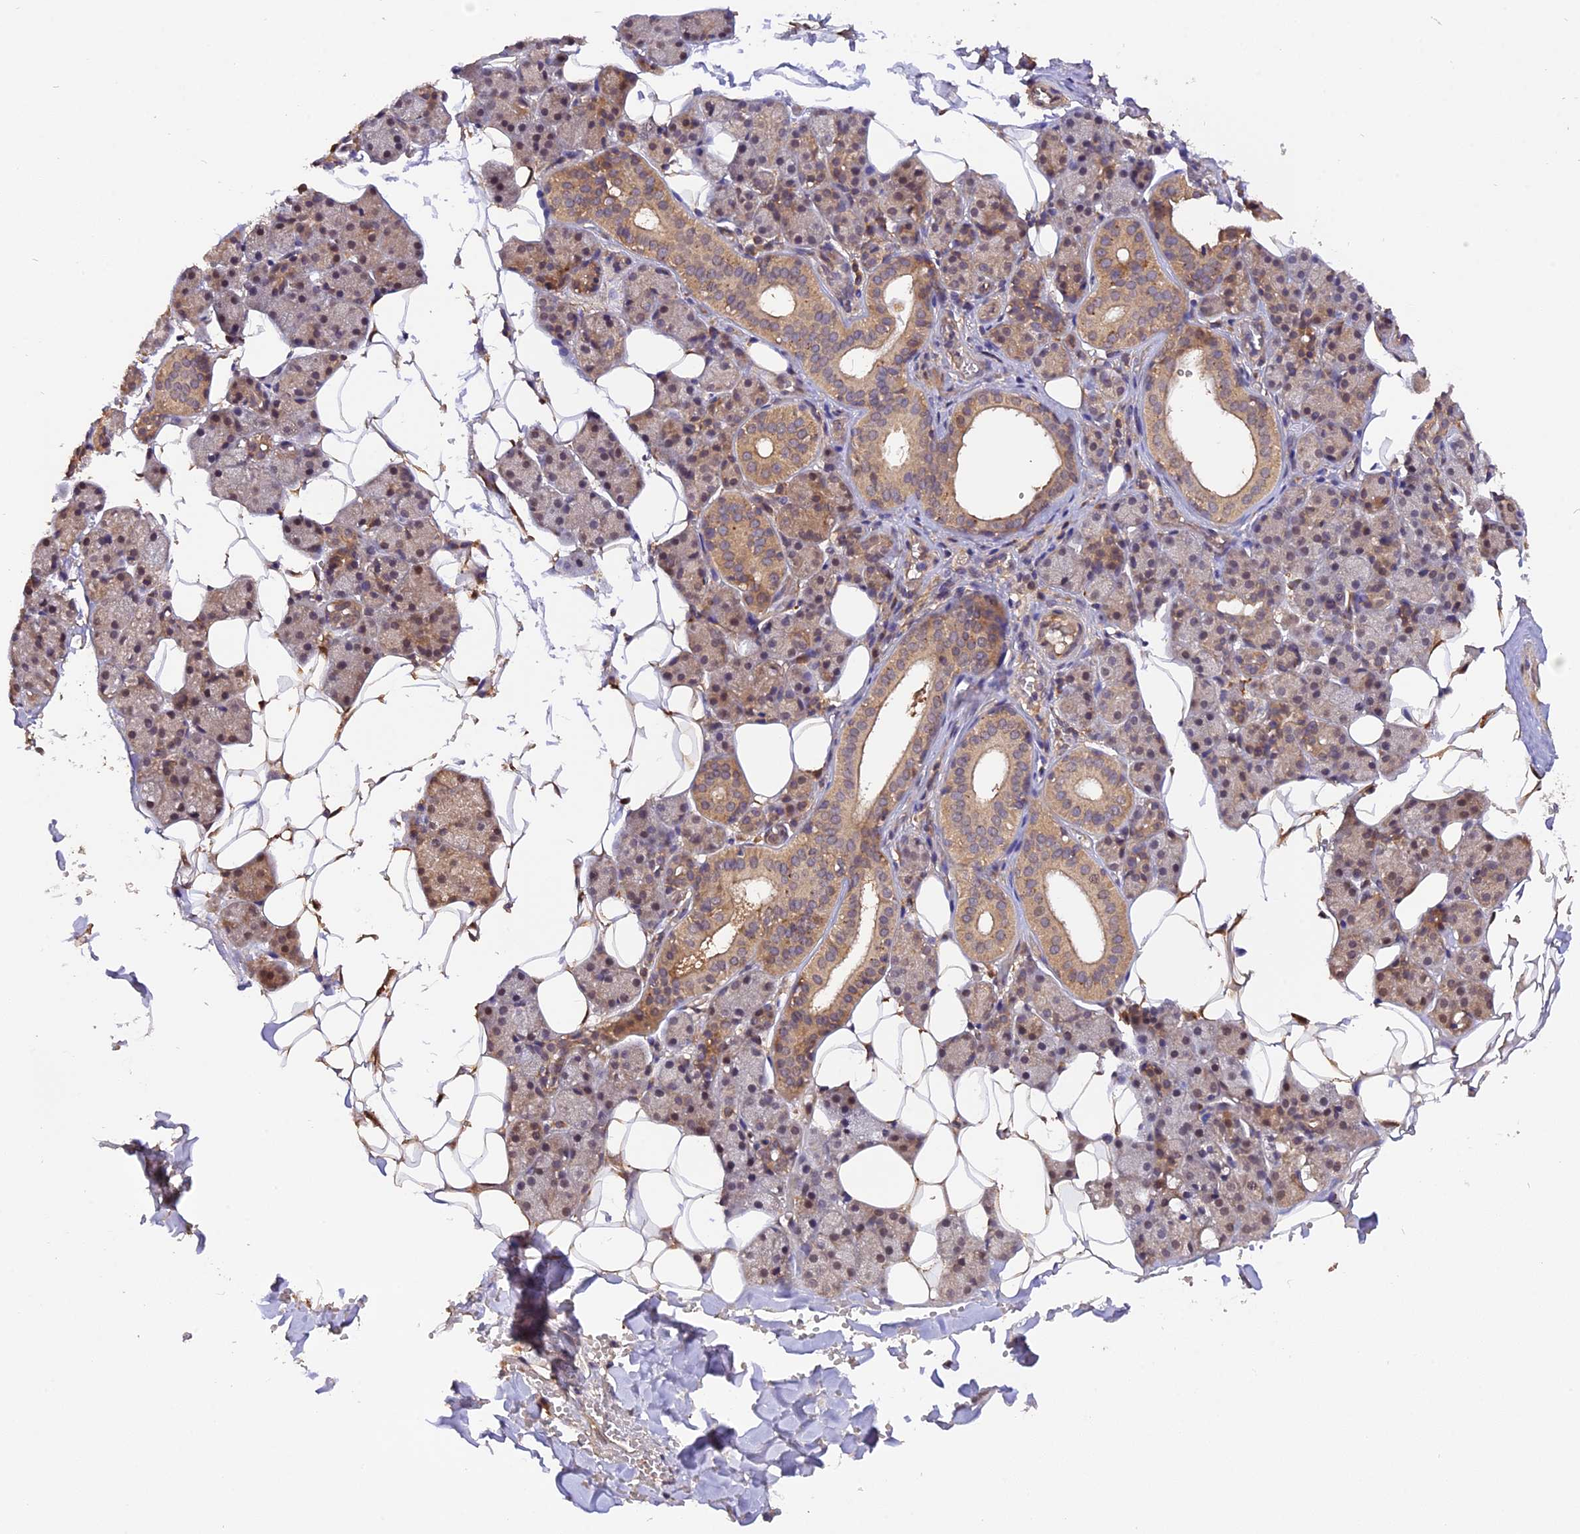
{"staining": {"intensity": "moderate", "quantity": "25%-75%", "location": "cytoplasmic/membranous"}, "tissue": "salivary gland", "cell_type": "Glandular cells", "image_type": "normal", "snomed": [{"axis": "morphology", "description": "Normal tissue, NOS"}, {"axis": "topography", "description": "Salivary gland"}], "caption": "Immunohistochemical staining of benign salivary gland exhibits medium levels of moderate cytoplasmic/membranous staining in about 25%-75% of glandular cells.", "gene": "TRMT1", "patient": {"sex": "female", "age": 33}}